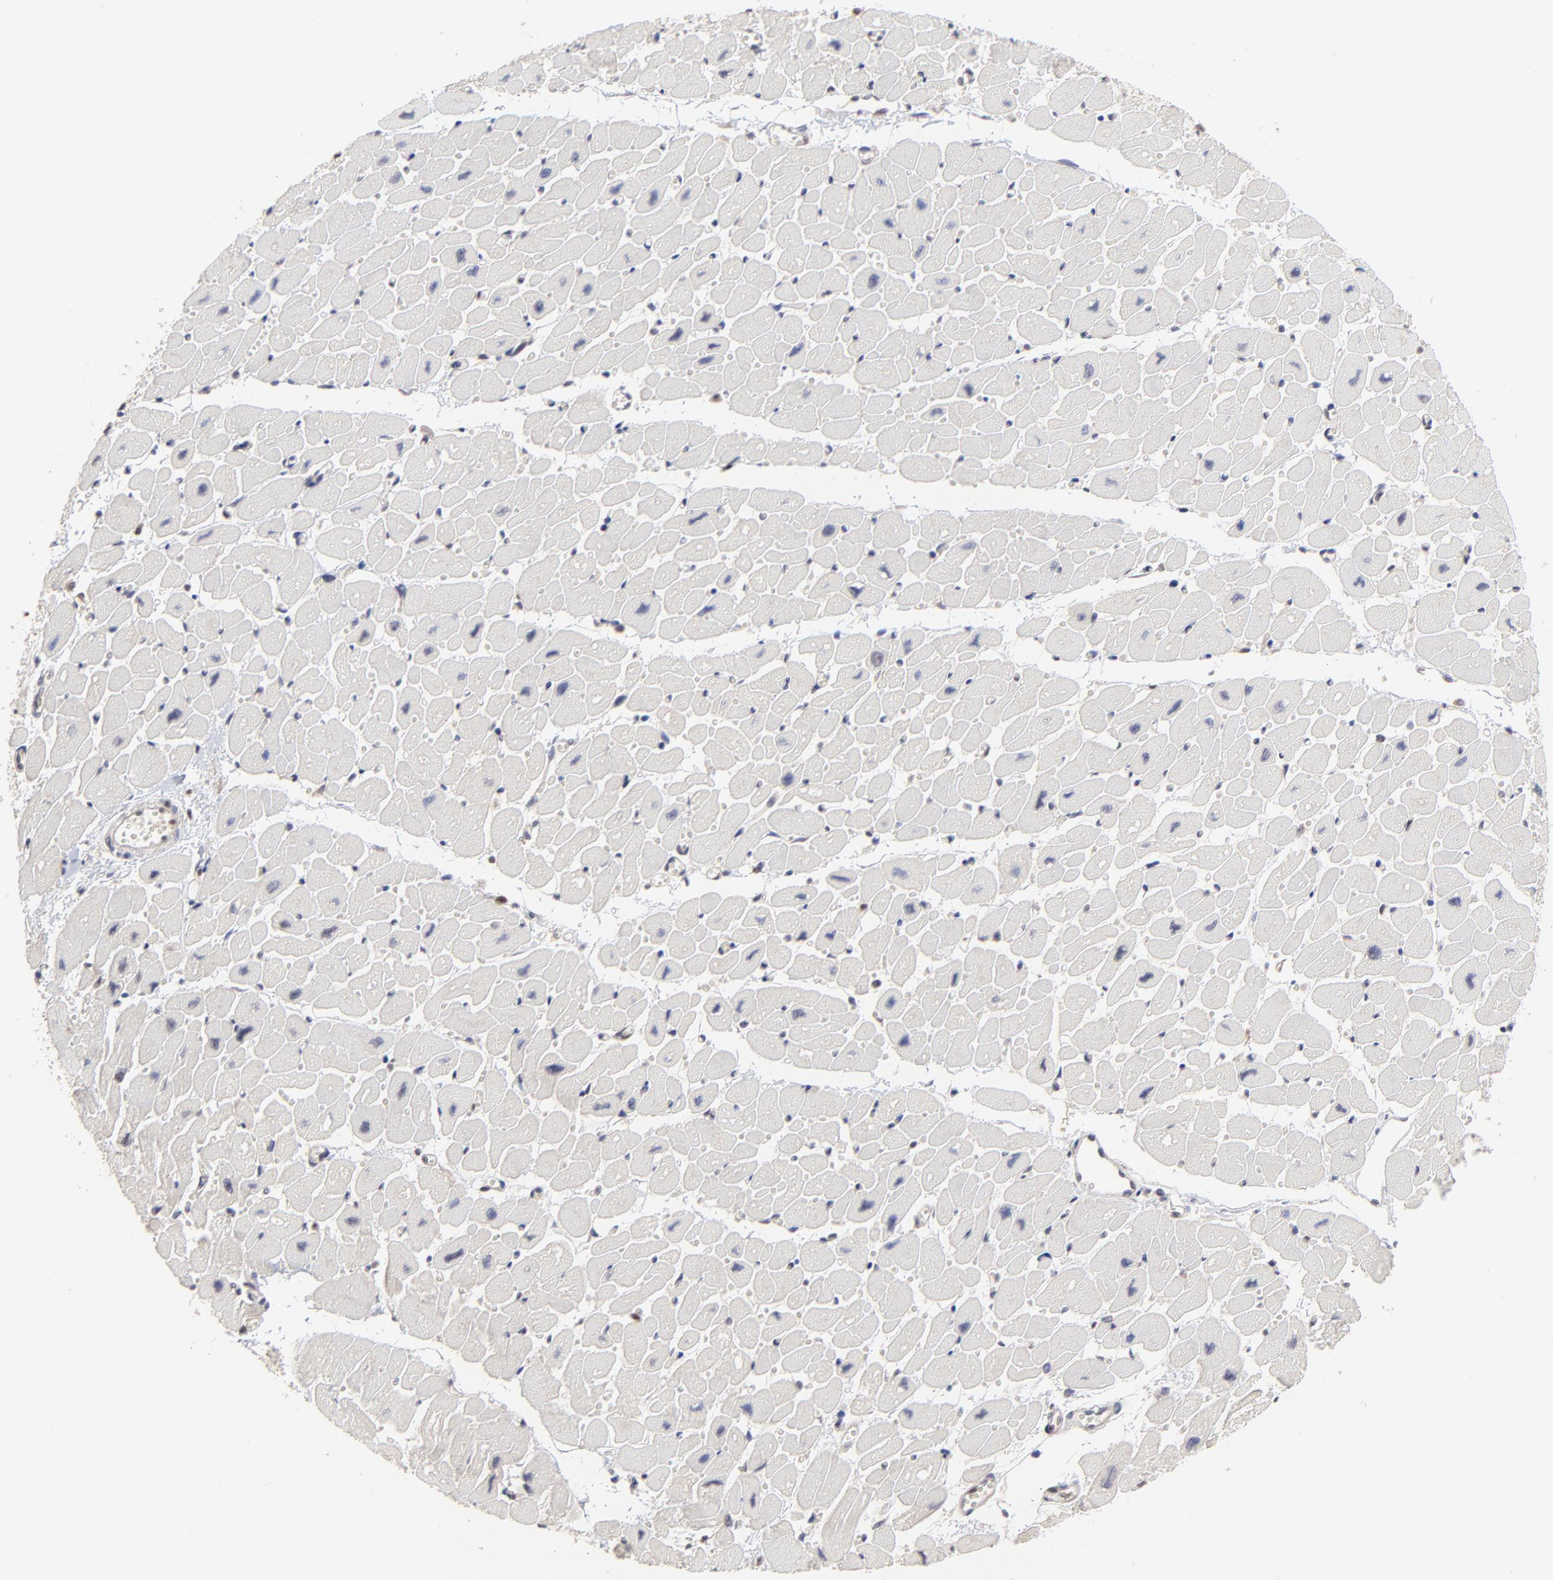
{"staining": {"intensity": "strong", "quantity": "25%-75%", "location": "nuclear"}, "tissue": "heart muscle", "cell_type": "Cardiomyocytes", "image_type": "normal", "snomed": [{"axis": "morphology", "description": "Normal tissue, NOS"}, {"axis": "topography", "description": "Heart"}], "caption": "Heart muscle stained with DAB immunohistochemistry exhibits high levels of strong nuclear expression in approximately 25%-75% of cardiomyocytes.", "gene": "DSN1", "patient": {"sex": "female", "age": 54}}